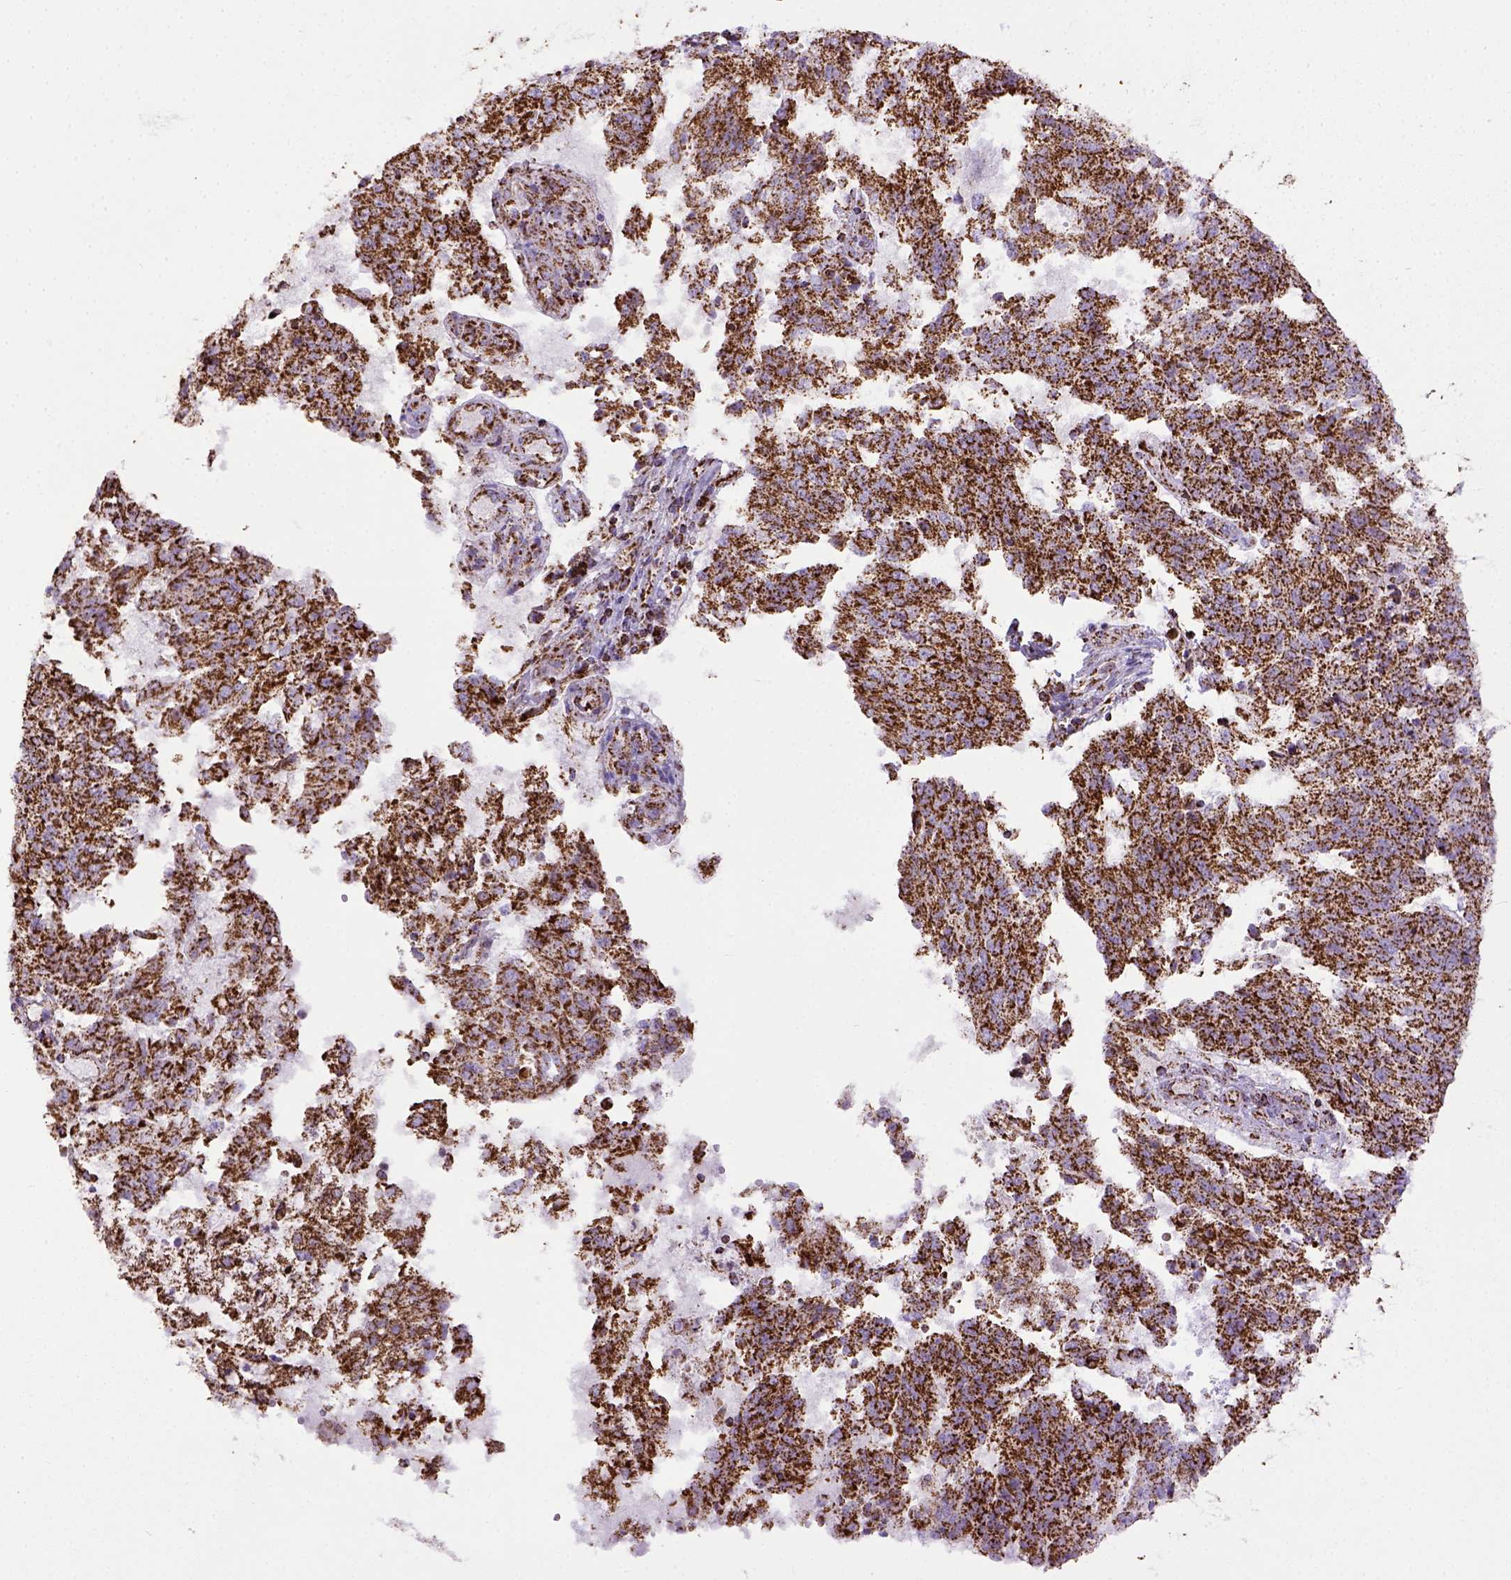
{"staining": {"intensity": "strong", "quantity": ">75%", "location": "cytoplasmic/membranous"}, "tissue": "endometrial cancer", "cell_type": "Tumor cells", "image_type": "cancer", "snomed": [{"axis": "morphology", "description": "Adenocarcinoma, NOS"}, {"axis": "topography", "description": "Endometrium"}], "caption": "Immunohistochemistry of human endometrial adenocarcinoma exhibits high levels of strong cytoplasmic/membranous staining in approximately >75% of tumor cells. Nuclei are stained in blue.", "gene": "MT-CO1", "patient": {"sex": "female", "age": 82}}